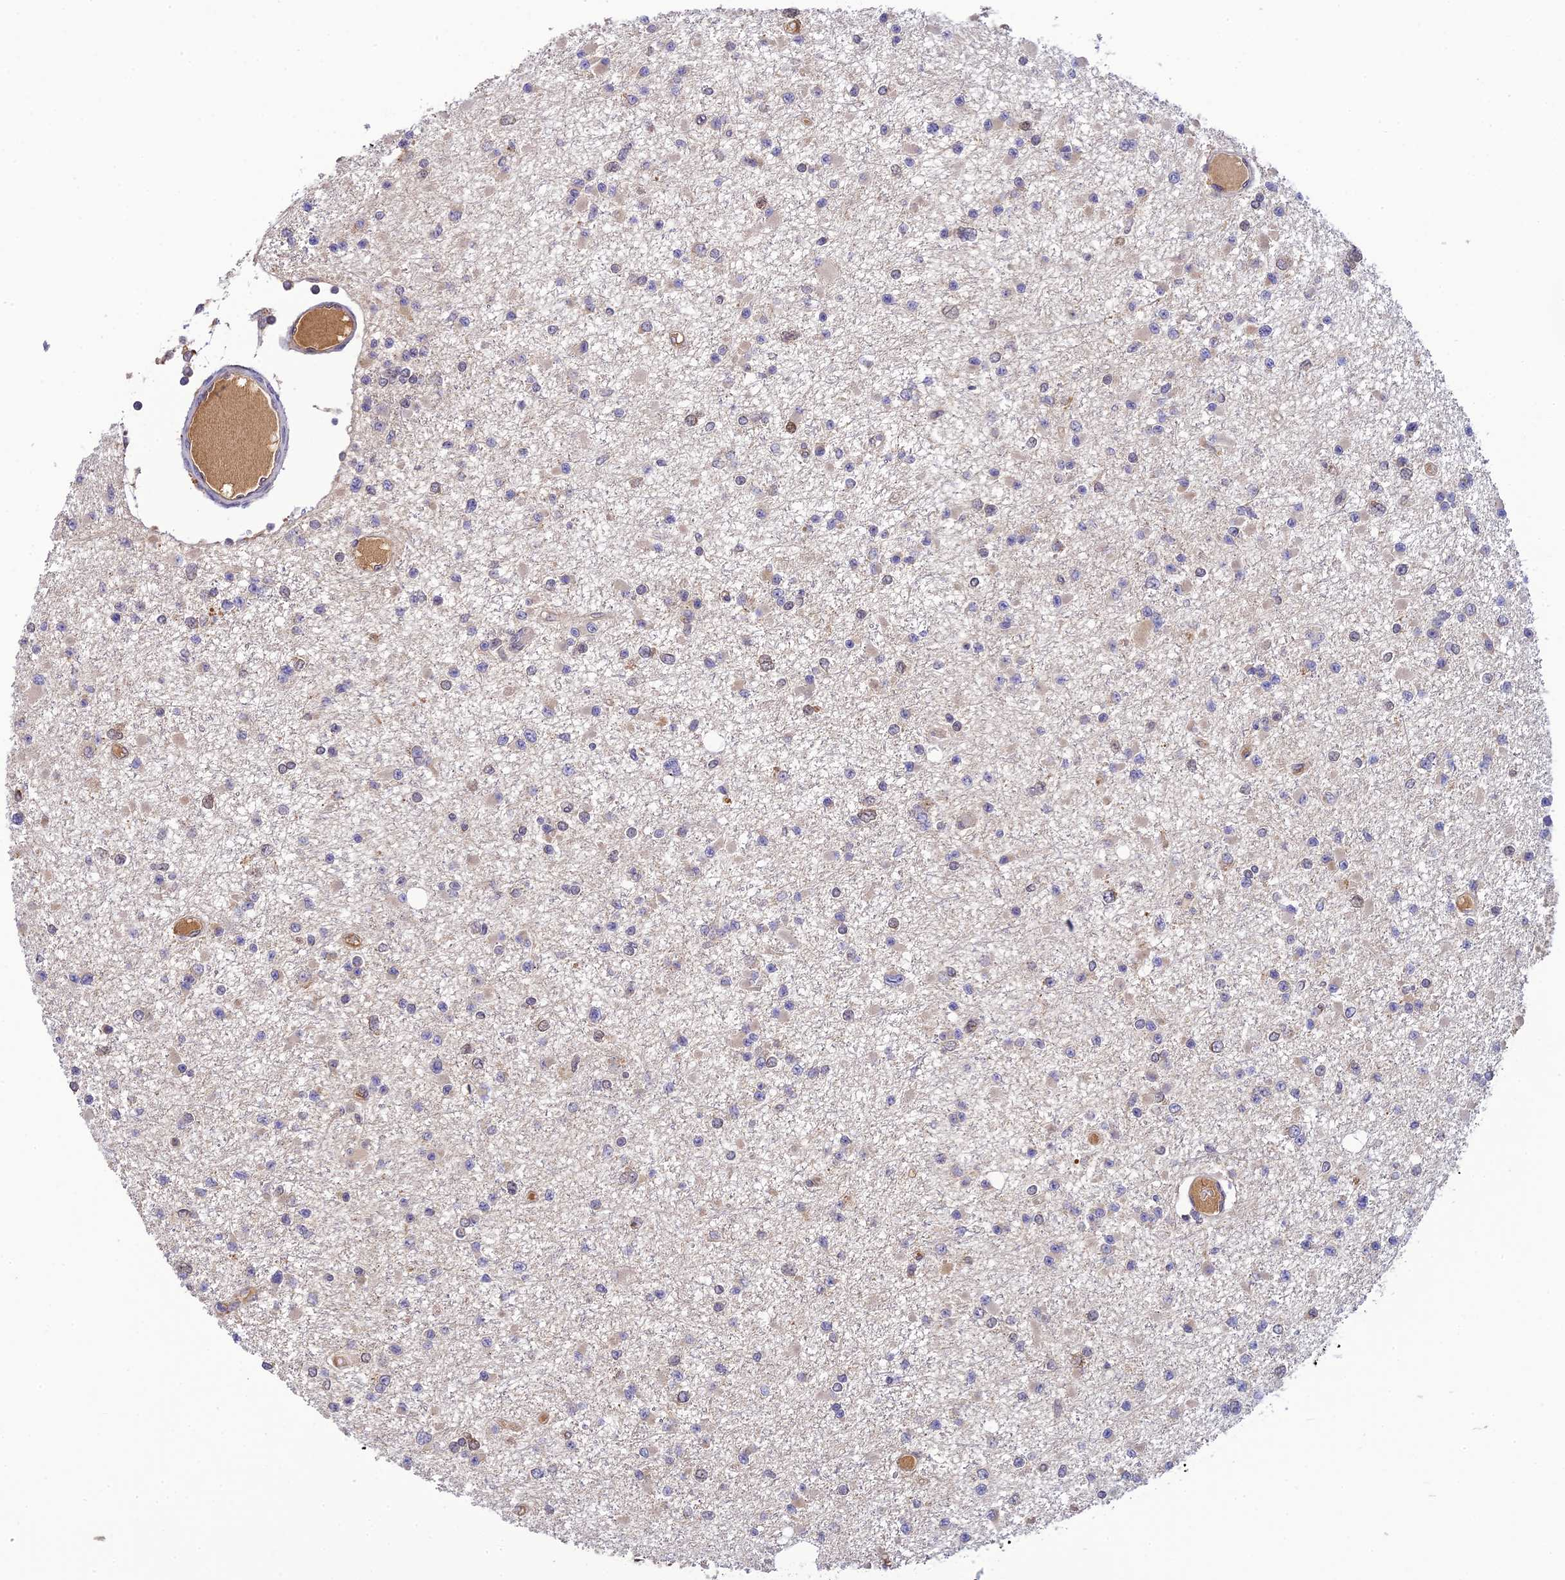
{"staining": {"intensity": "negative", "quantity": "none", "location": "none"}, "tissue": "glioma", "cell_type": "Tumor cells", "image_type": "cancer", "snomed": [{"axis": "morphology", "description": "Glioma, malignant, Low grade"}, {"axis": "topography", "description": "Brain"}], "caption": "The image reveals no staining of tumor cells in glioma.", "gene": "P3H3", "patient": {"sex": "female", "age": 22}}